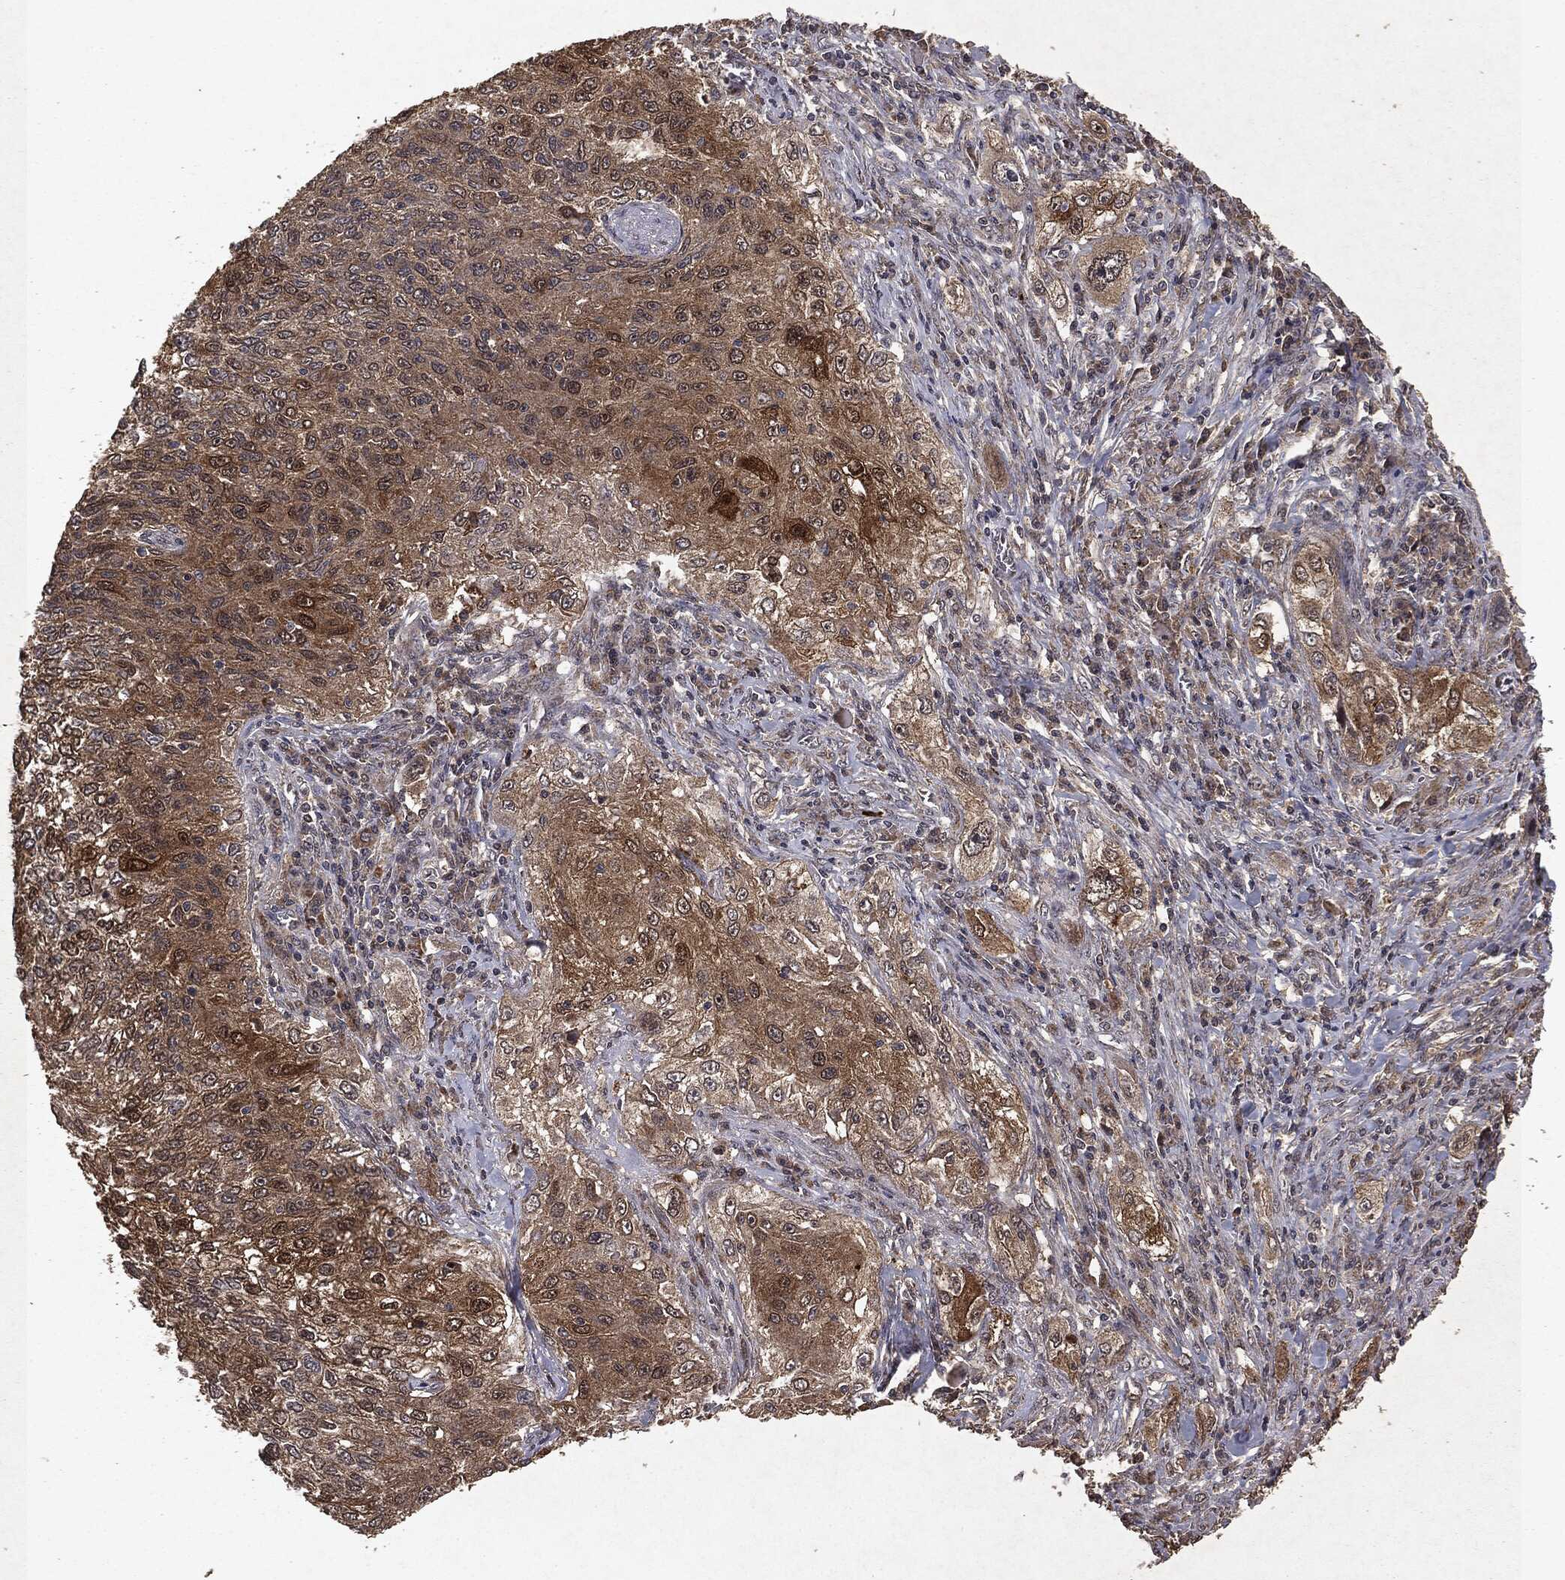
{"staining": {"intensity": "moderate", "quantity": "25%-75%", "location": "cytoplasmic/membranous"}, "tissue": "lung cancer", "cell_type": "Tumor cells", "image_type": "cancer", "snomed": [{"axis": "morphology", "description": "Squamous cell carcinoma, NOS"}, {"axis": "topography", "description": "Lung"}], "caption": "Approximately 25%-75% of tumor cells in human lung cancer (squamous cell carcinoma) exhibit moderate cytoplasmic/membranous protein positivity as visualized by brown immunohistochemical staining.", "gene": "MTOR", "patient": {"sex": "female", "age": 69}}